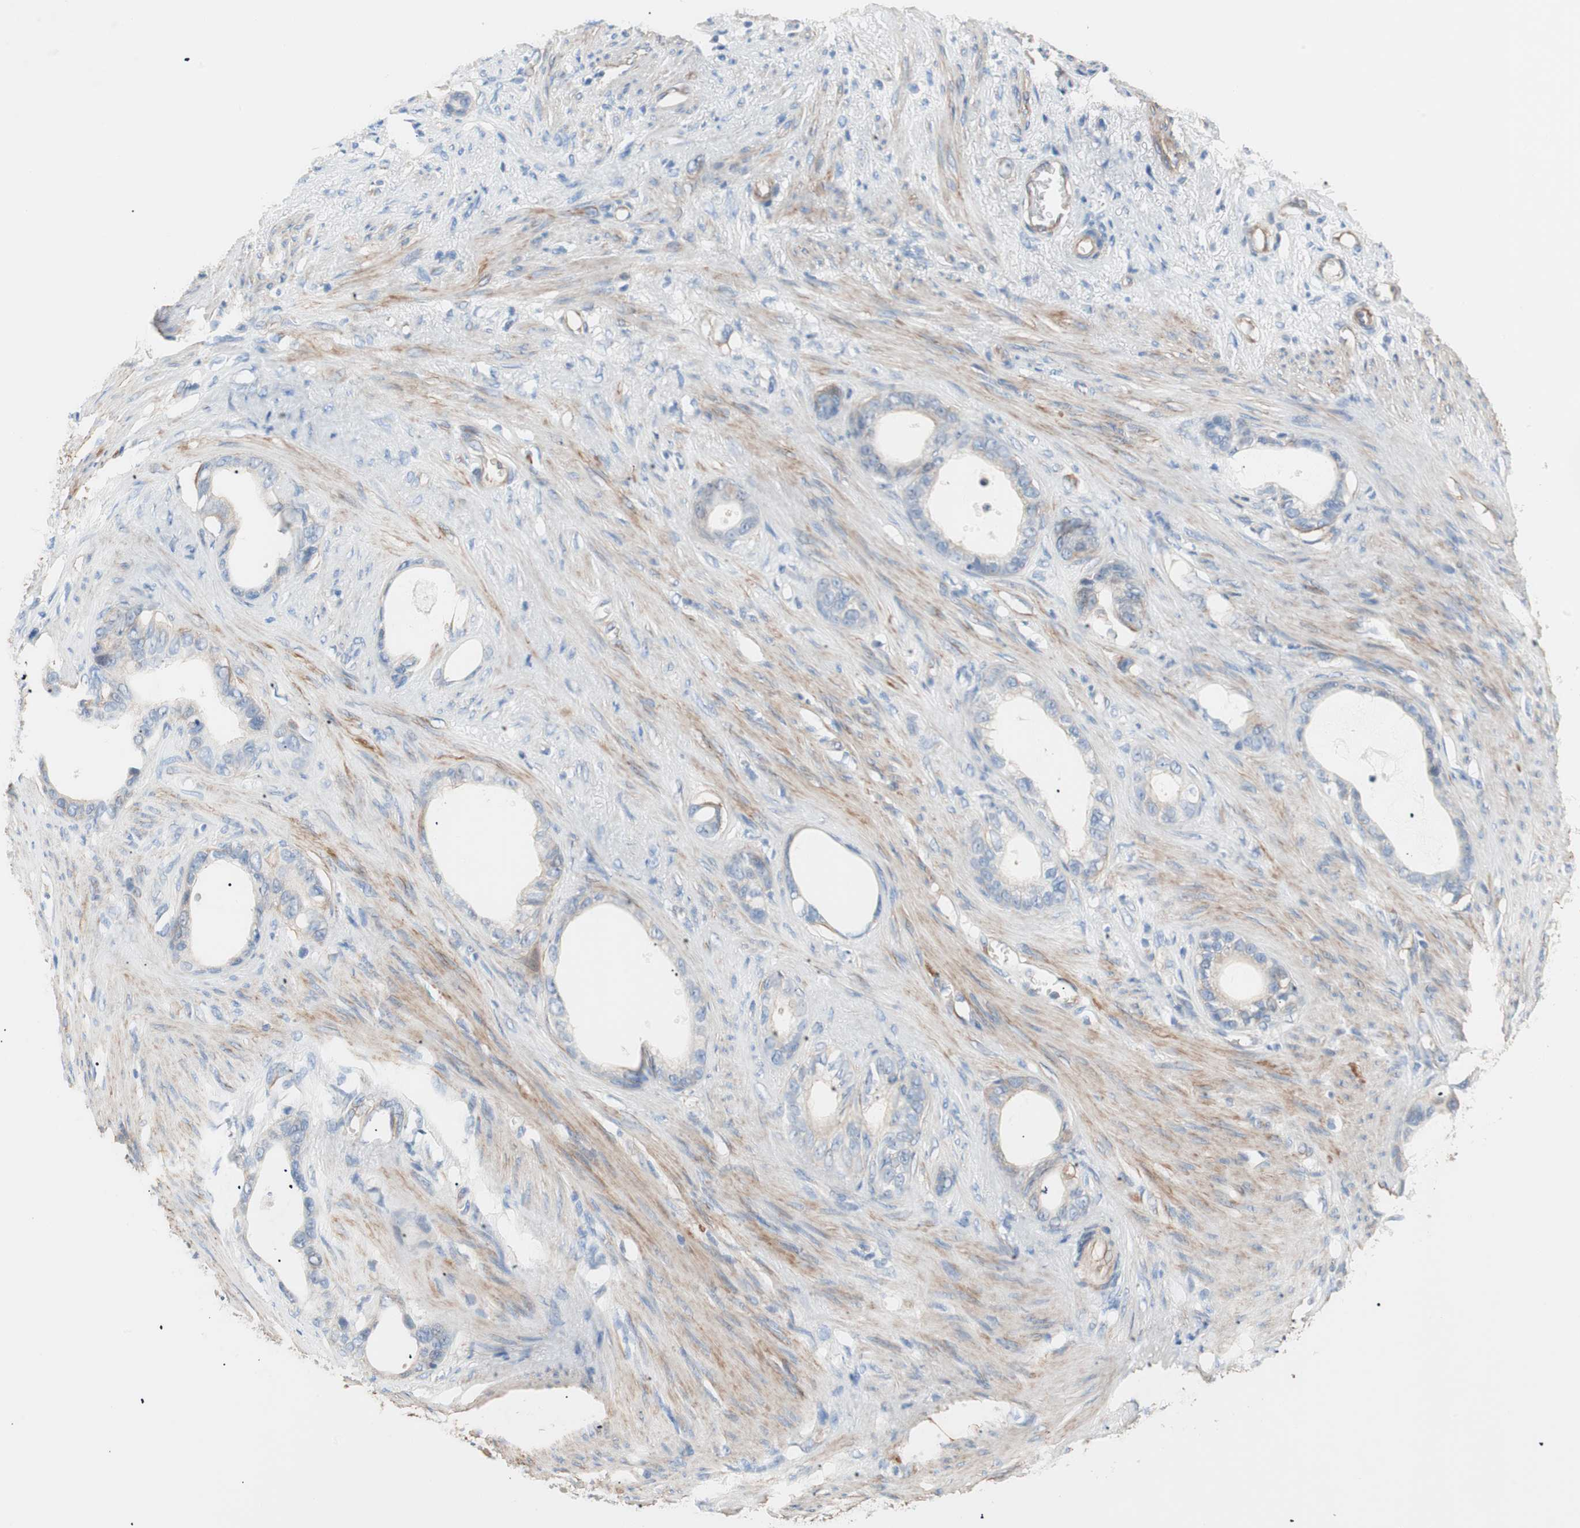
{"staining": {"intensity": "weak", "quantity": "<25%", "location": "cytoplasmic/membranous"}, "tissue": "stomach cancer", "cell_type": "Tumor cells", "image_type": "cancer", "snomed": [{"axis": "morphology", "description": "Adenocarcinoma, NOS"}, {"axis": "topography", "description": "Stomach"}], "caption": "High magnification brightfield microscopy of stomach cancer (adenocarcinoma) stained with DAB (3,3'-diaminobenzidine) (brown) and counterstained with hematoxylin (blue): tumor cells show no significant expression.", "gene": "GPR160", "patient": {"sex": "female", "age": 75}}